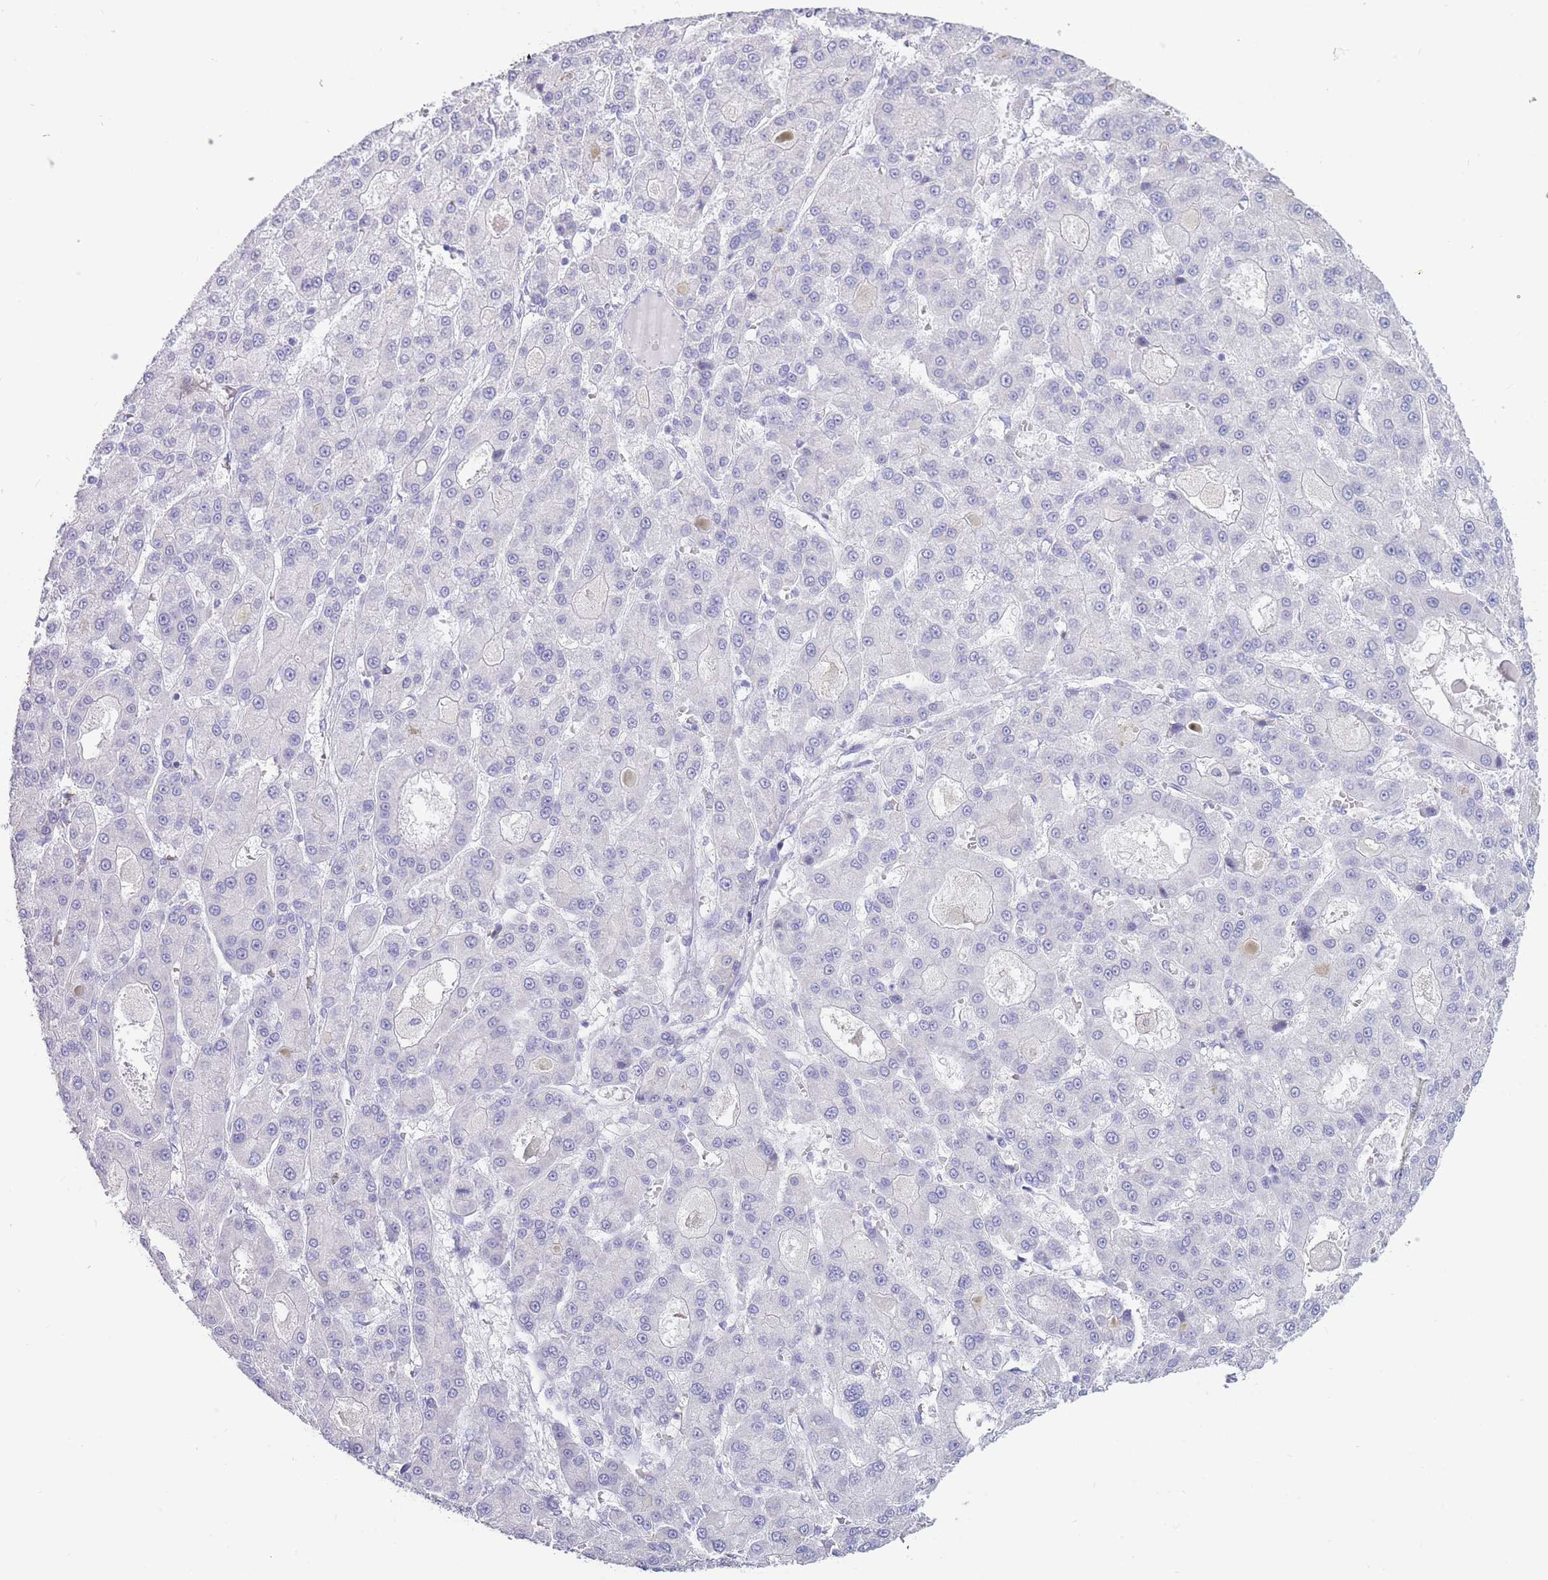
{"staining": {"intensity": "negative", "quantity": "none", "location": "none"}, "tissue": "liver cancer", "cell_type": "Tumor cells", "image_type": "cancer", "snomed": [{"axis": "morphology", "description": "Carcinoma, Hepatocellular, NOS"}, {"axis": "topography", "description": "Liver"}], "caption": "This micrograph is of hepatocellular carcinoma (liver) stained with immunohistochemistry (IHC) to label a protein in brown with the nuclei are counter-stained blue. There is no expression in tumor cells.", "gene": "CD37", "patient": {"sex": "male", "age": 70}}